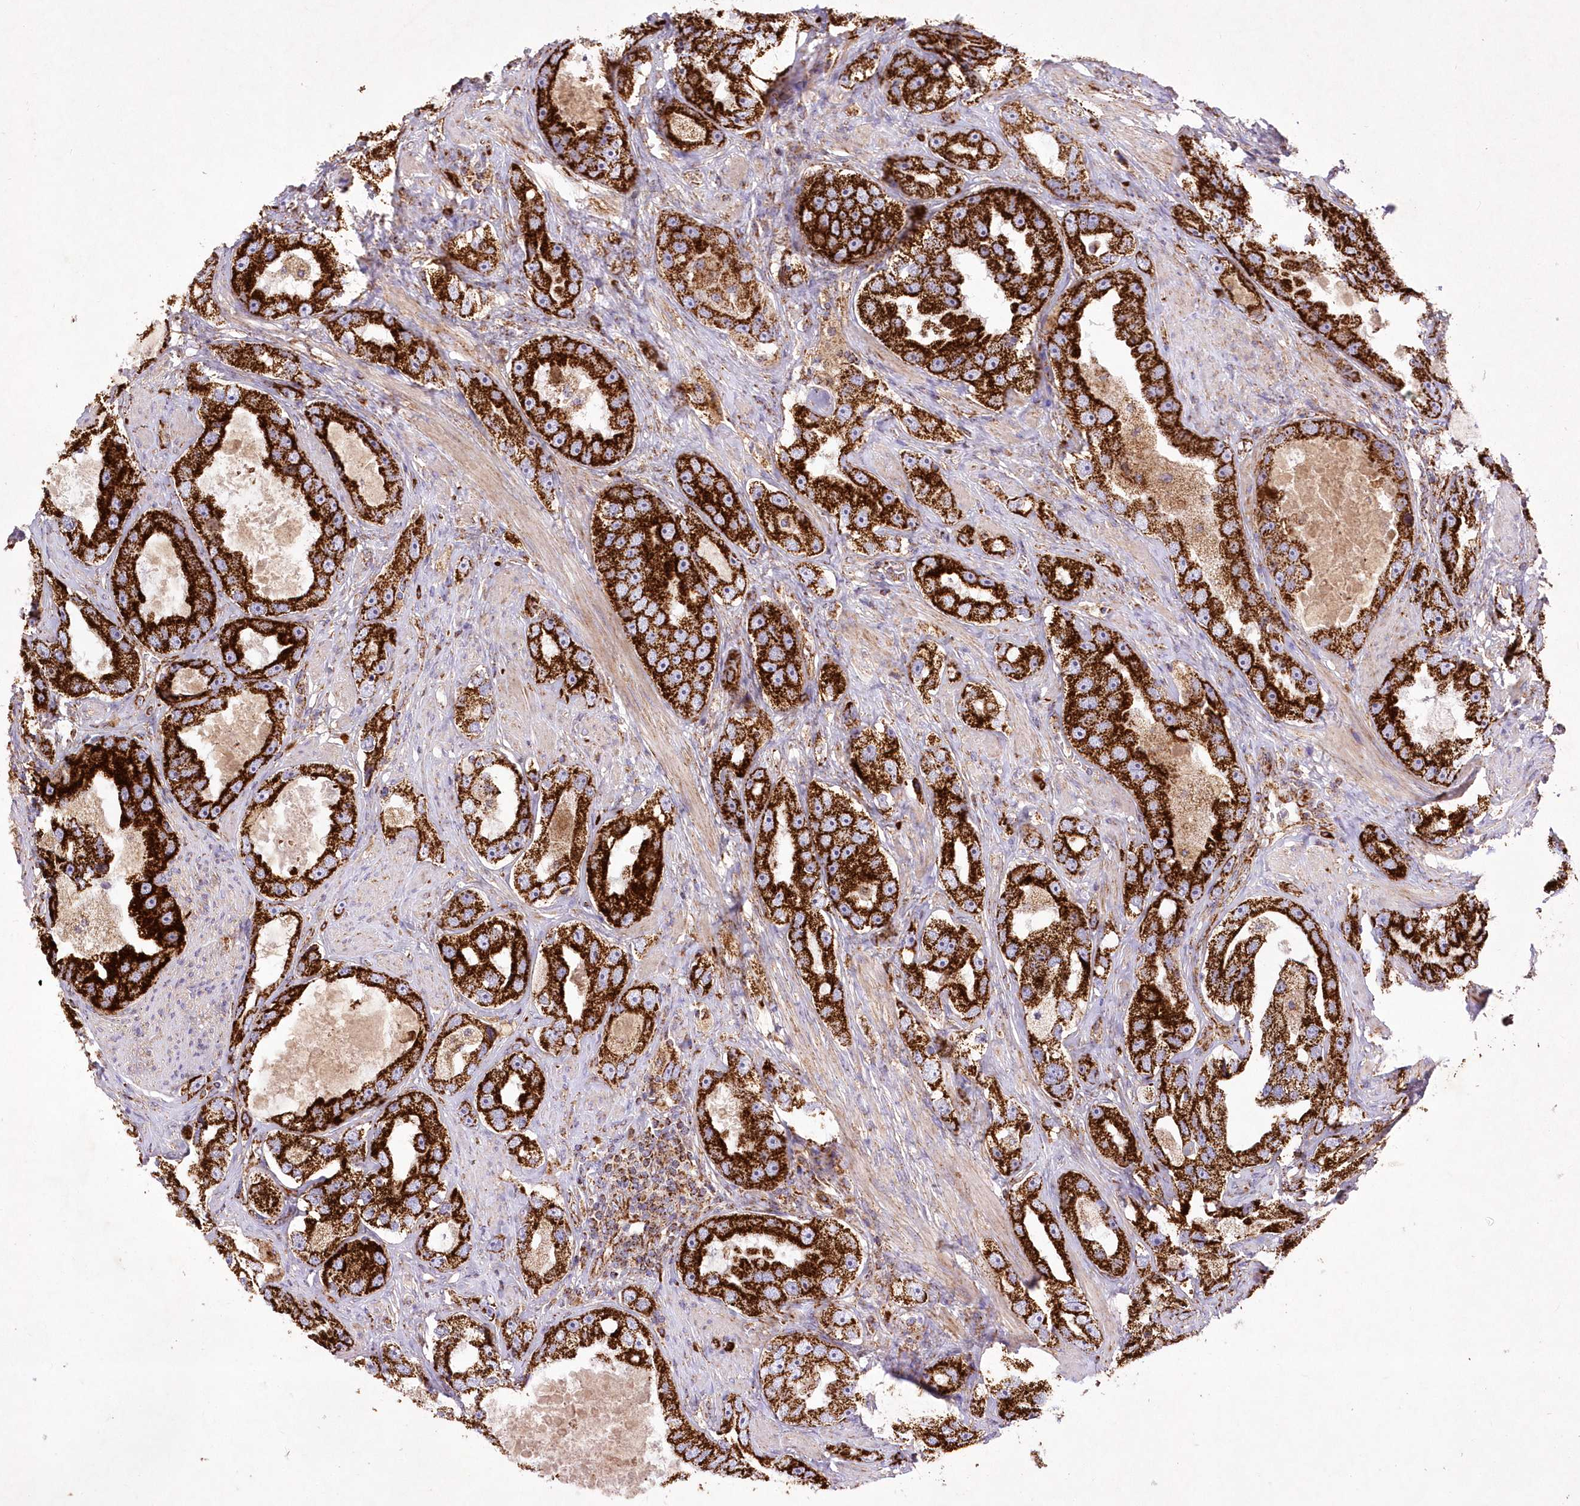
{"staining": {"intensity": "strong", "quantity": ">75%", "location": "nuclear"}, "tissue": "prostate cancer", "cell_type": "Tumor cells", "image_type": "cancer", "snomed": [{"axis": "morphology", "description": "Adenocarcinoma, High grade"}, {"axis": "topography", "description": "Prostate"}], "caption": "Tumor cells display high levels of strong nuclear positivity in approximately >75% of cells in human adenocarcinoma (high-grade) (prostate). (brown staining indicates protein expression, while blue staining denotes nuclei).", "gene": "ASNSD1", "patient": {"sex": "male", "age": 63}}